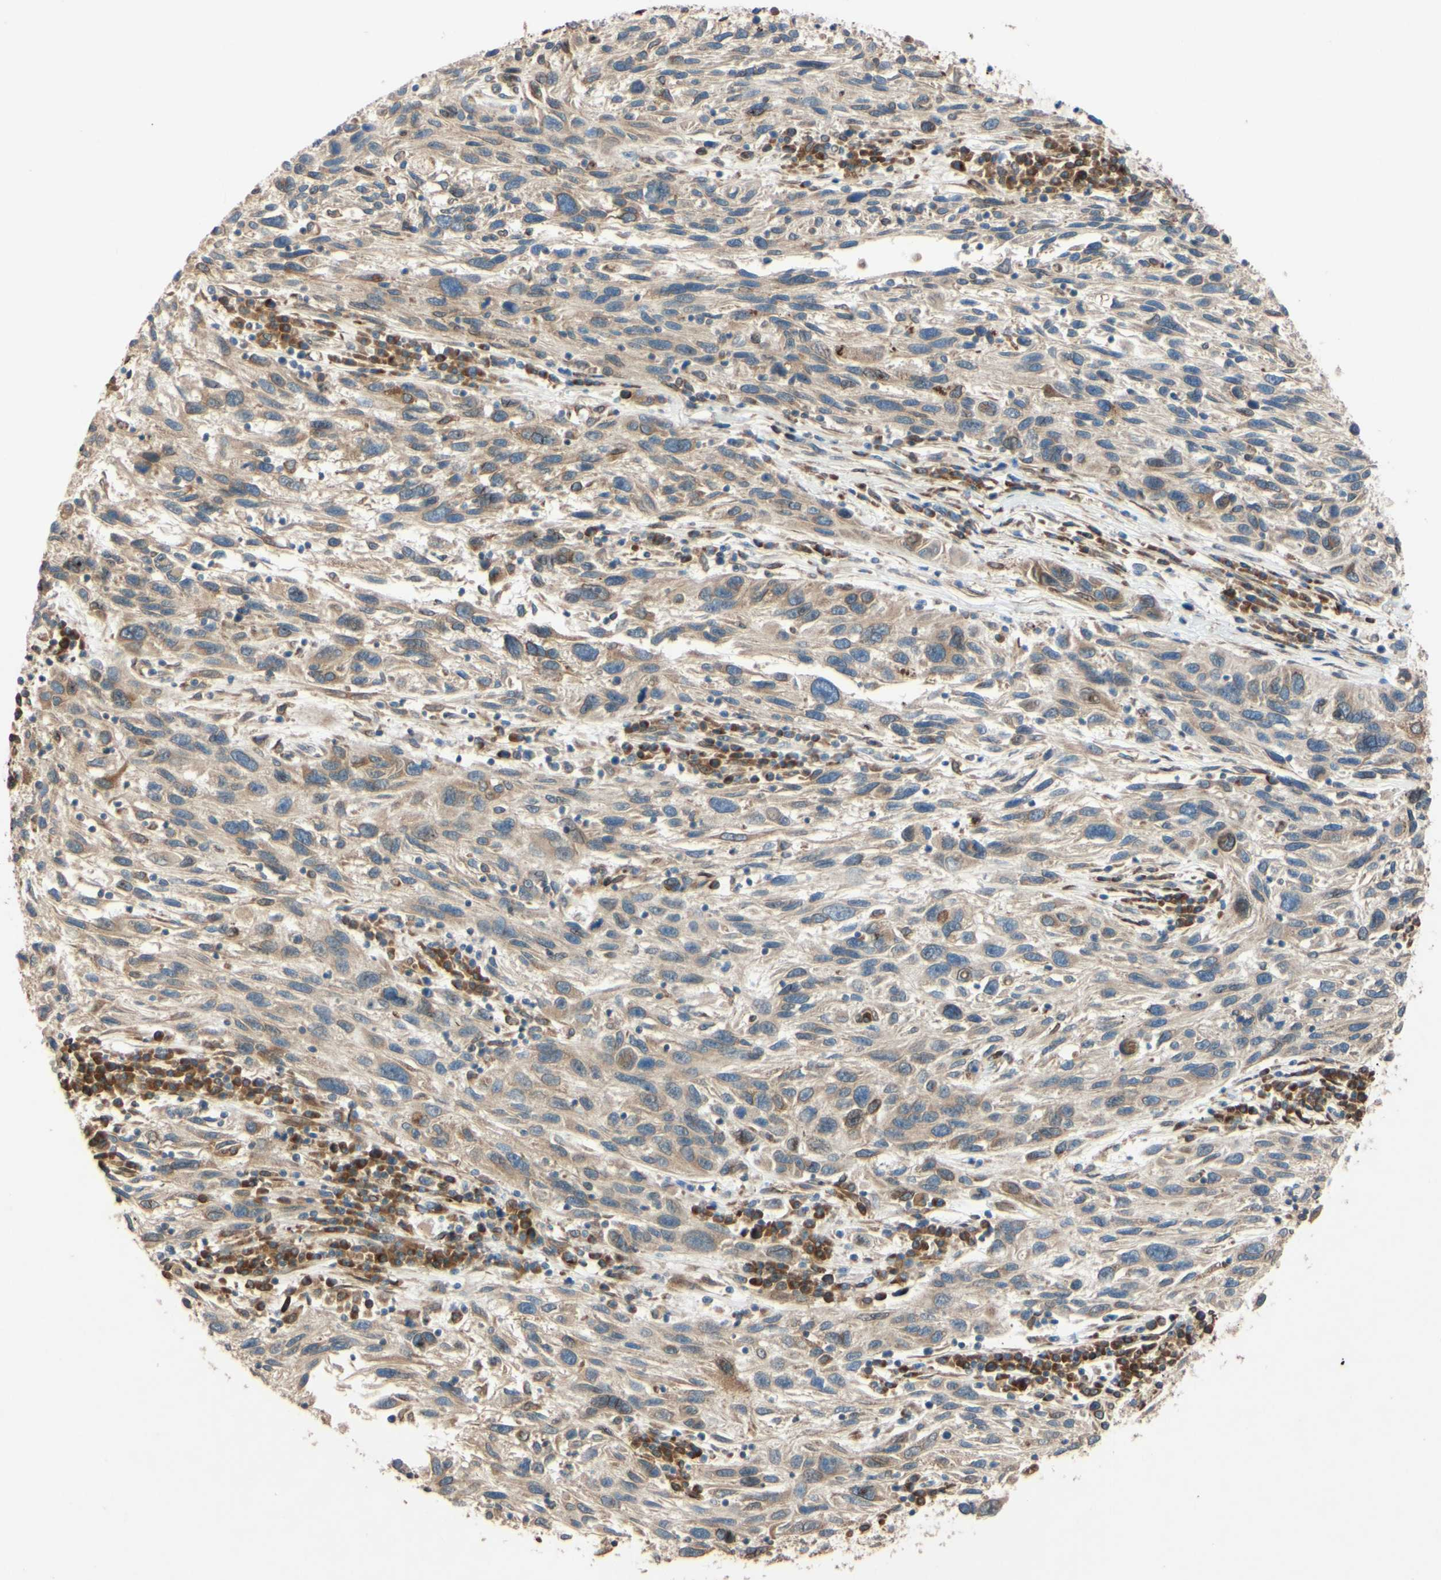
{"staining": {"intensity": "weak", "quantity": ">75%", "location": "cytoplasmic/membranous,nuclear"}, "tissue": "melanoma", "cell_type": "Tumor cells", "image_type": "cancer", "snomed": [{"axis": "morphology", "description": "Malignant melanoma, NOS"}, {"axis": "topography", "description": "Skin"}], "caption": "A photomicrograph showing weak cytoplasmic/membranous and nuclear staining in approximately >75% of tumor cells in malignant melanoma, as visualized by brown immunohistochemical staining.", "gene": "PTPRU", "patient": {"sex": "male", "age": 53}}